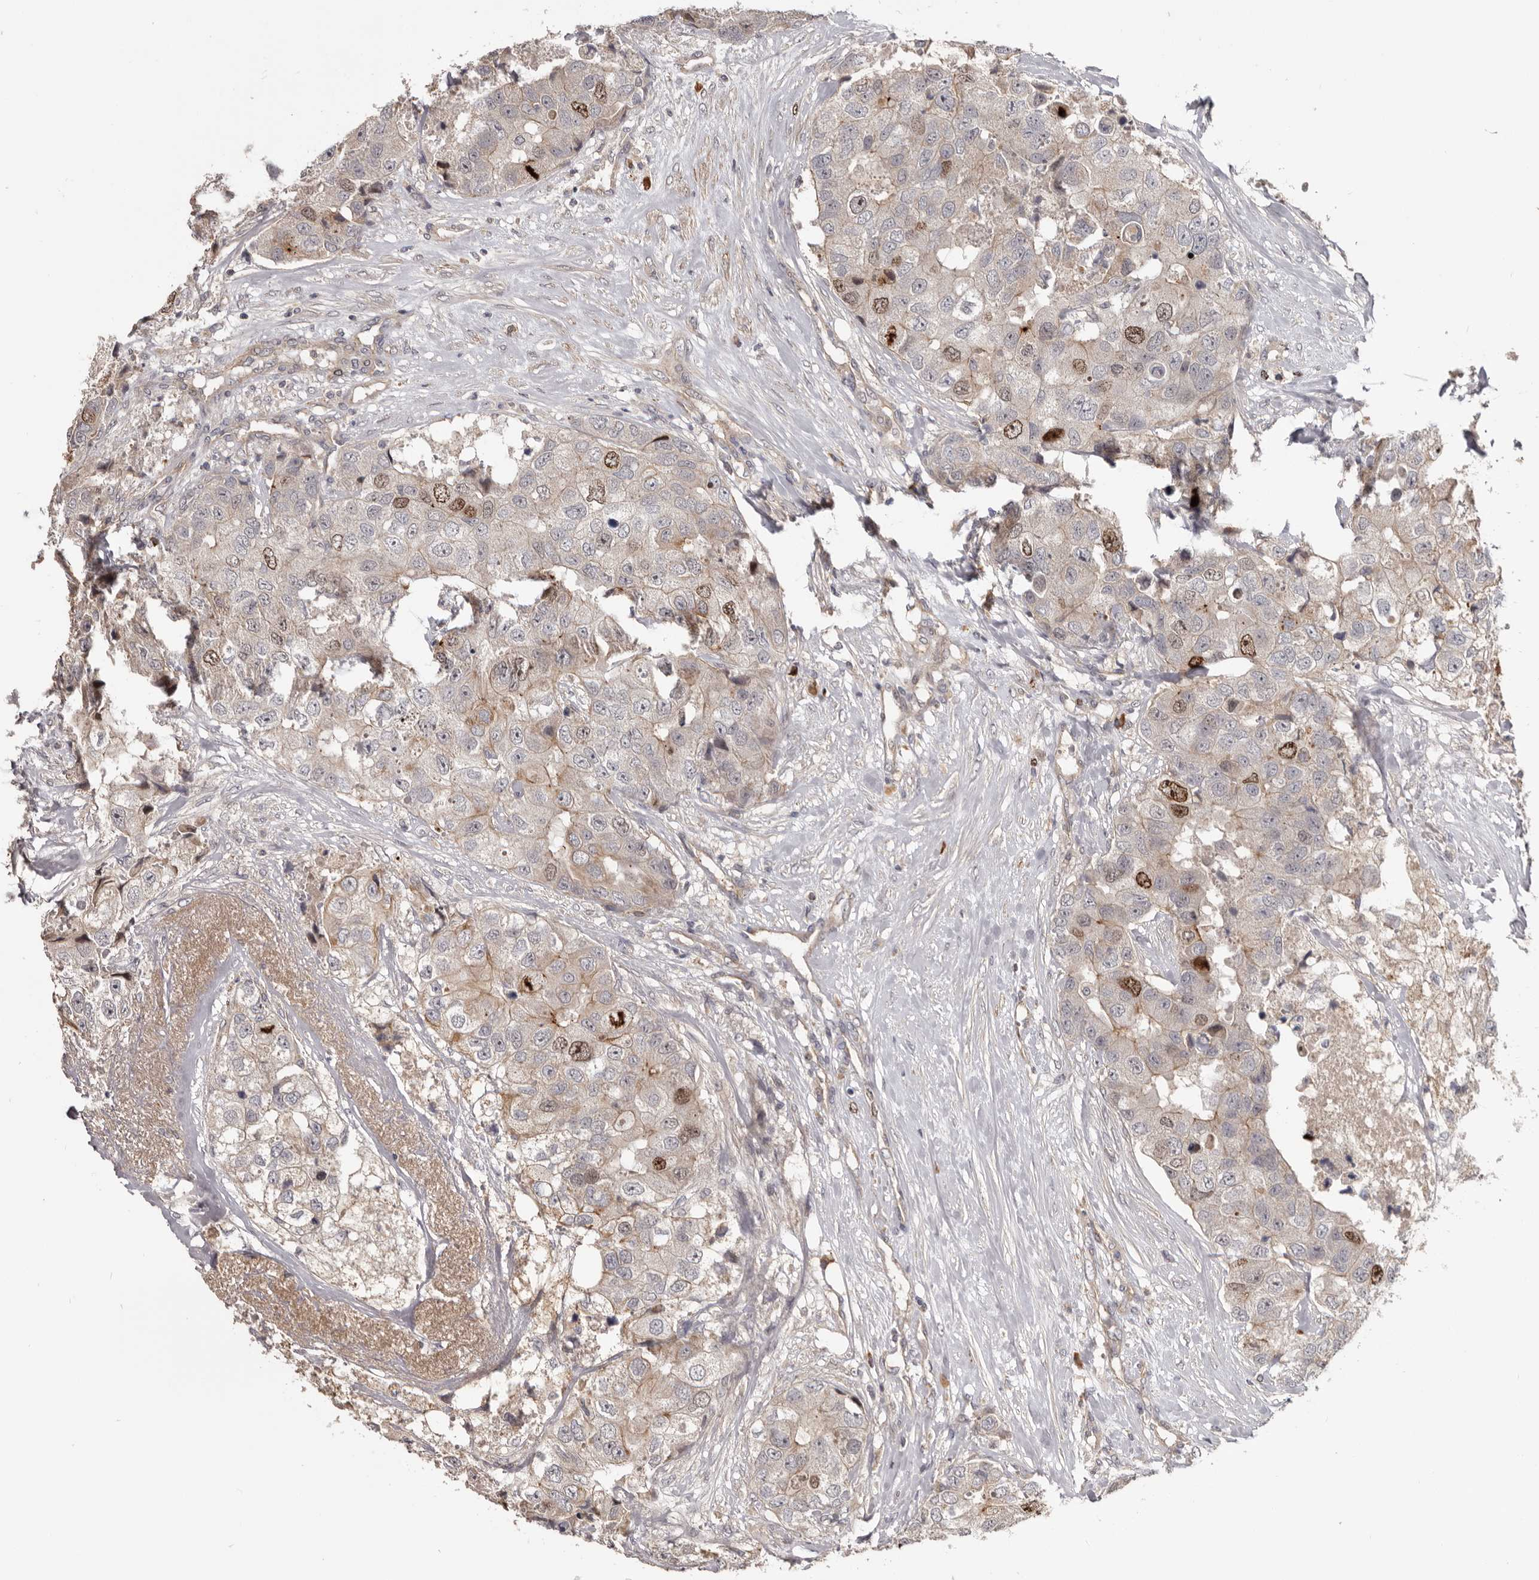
{"staining": {"intensity": "moderate", "quantity": "<25%", "location": "cytoplasmic/membranous,nuclear"}, "tissue": "breast cancer", "cell_type": "Tumor cells", "image_type": "cancer", "snomed": [{"axis": "morphology", "description": "Duct carcinoma"}, {"axis": "topography", "description": "Breast"}], "caption": "An immunohistochemistry (IHC) micrograph of tumor tissue is shown. Protein staining in brown highlights moderate cytoplasmic/membranous and nuclear positivity in breast cancer (infiltrating ductal carcinoma) within tumor cells. The staining was performed using DAB to visualize the protein expression in brown, while the nuclei were stained in blue with hematoxylin (Magnification: 20x).", "gene": "CDCA8", "patient": {"sex": "female", "age": 62}}